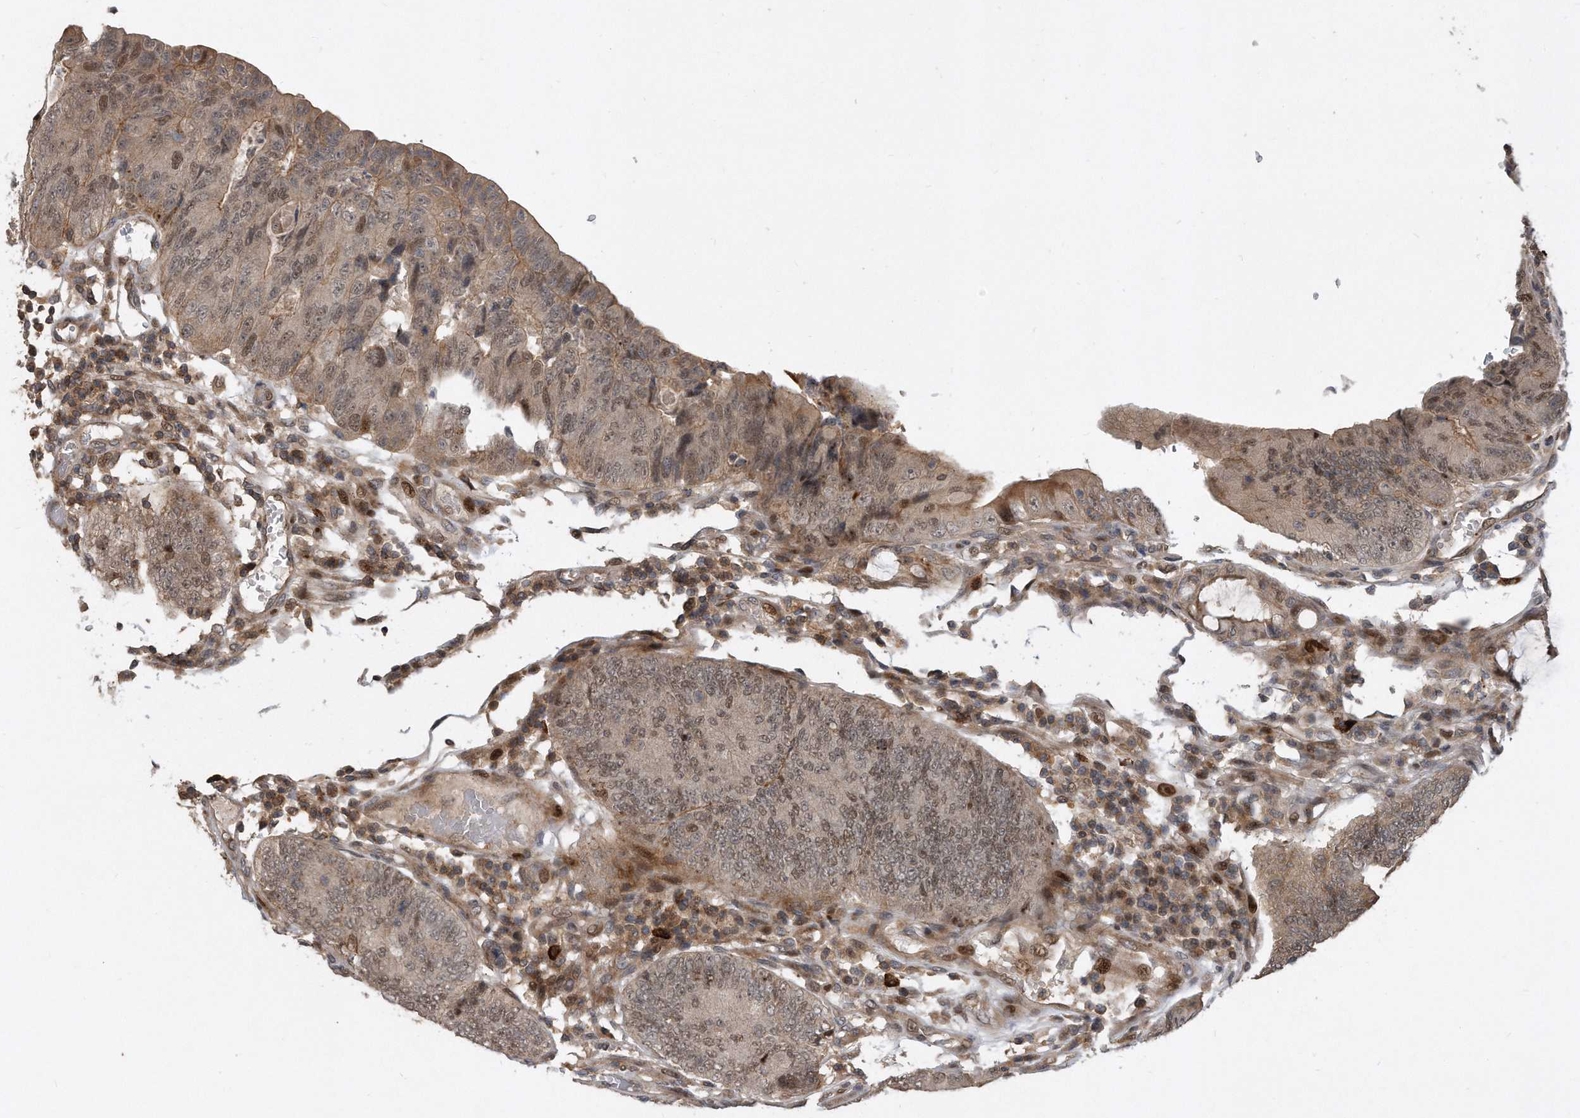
{"staining": {"intensity": "weak", "quantity": ">75%", "location": "cytoplasmic/membranous,nuclear"}, "tissue": "colorectal cancer", "cell_type": "Tumor cells", "image_type": "cancer", "snomed": [{"axis": "morphology", "description": "Adenocarcinoma, NOS"}, {"axis": "topography", "description": "Colon"}], "caption": "IHC (DAB) staining of adenocarcinoma (colorectal) displays weak cytoplasmic/membranous and nuclear protein positivity in about >75% of tumor cells.", "gene": "PGBD2", "patient": {"sex": "female", "age": 67}}